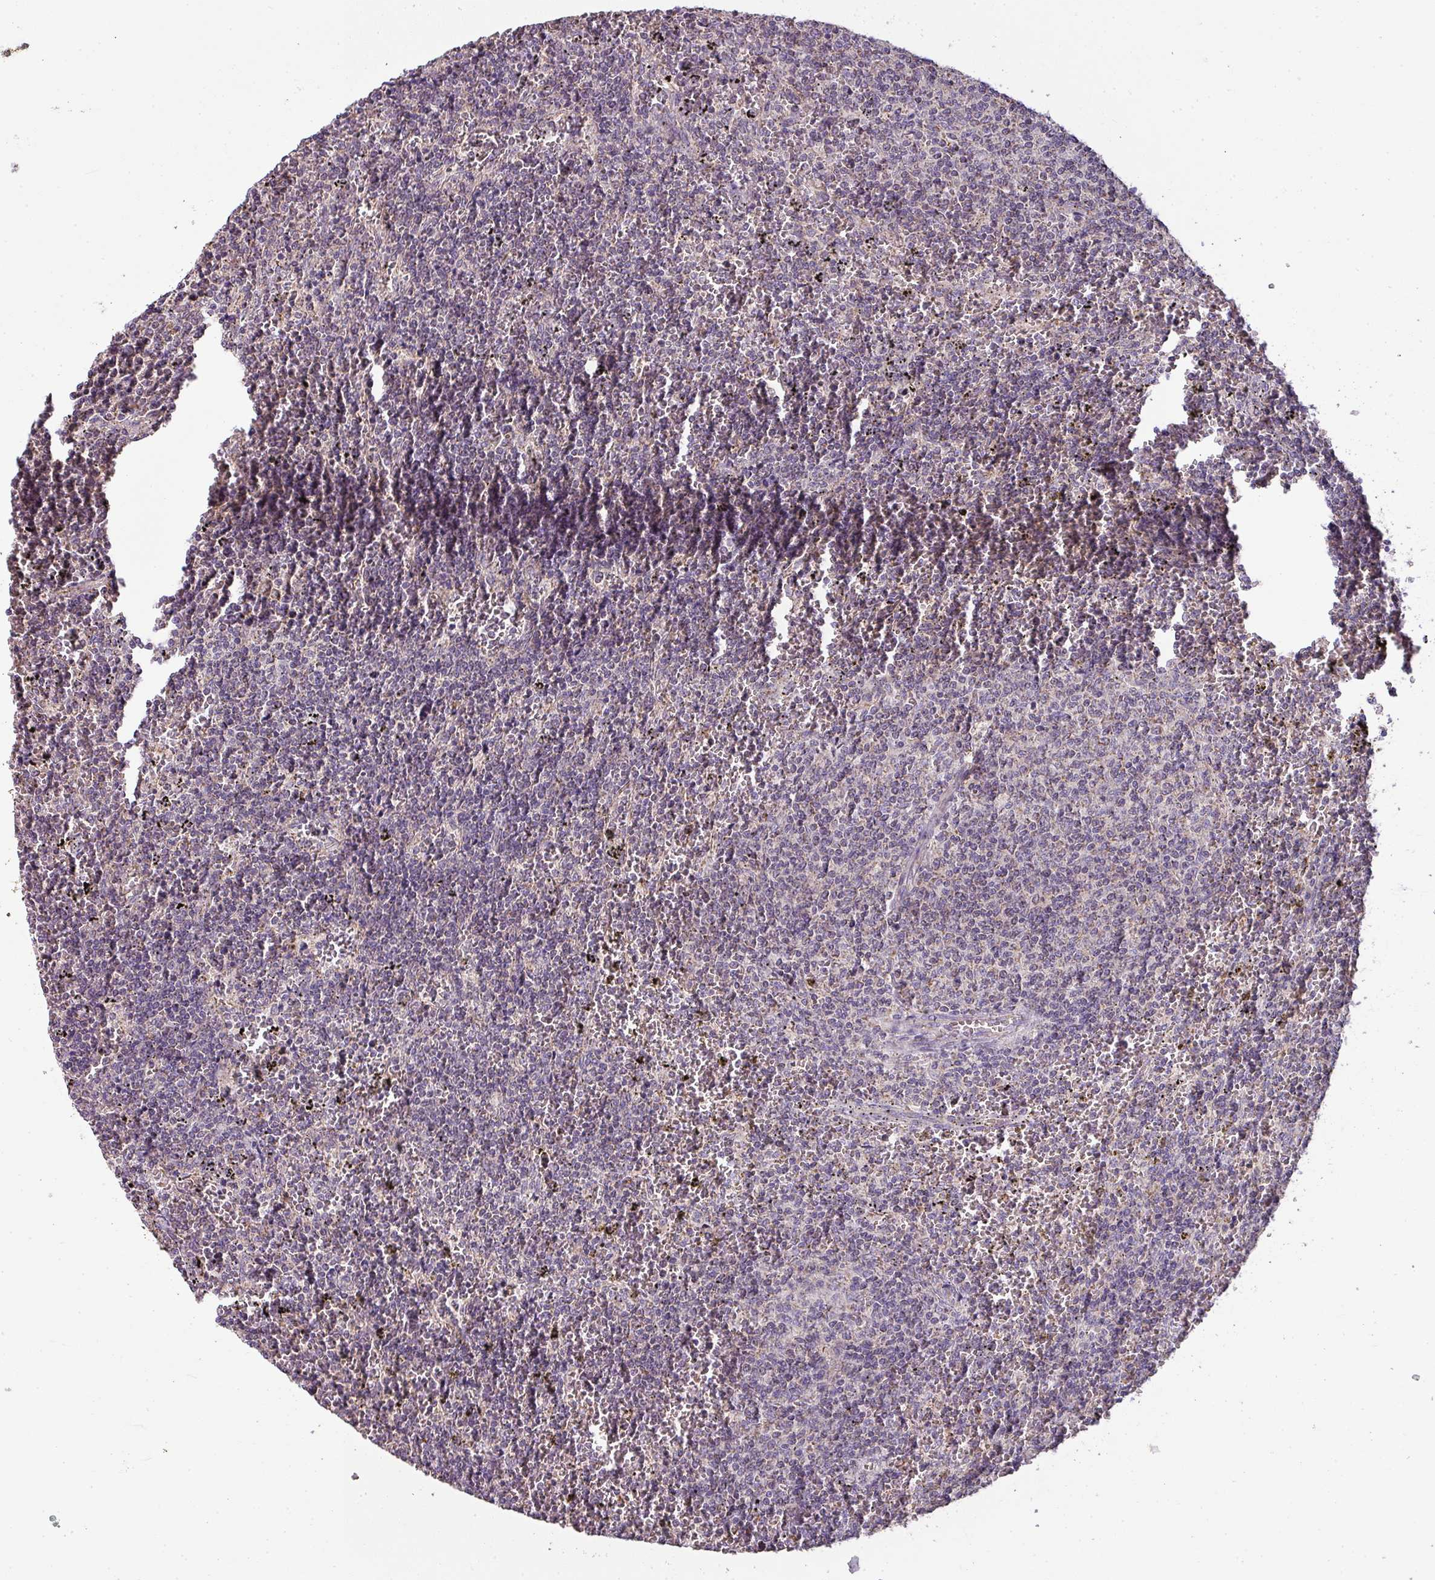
{"staining": {"intensity": "negative", "quantity": "none", "location": "none"}, "tissue": "lymphoma", "cell_type": "Tumor cells", "image_type": "cancer", "snomed": [{"axis": "morphology", "description": "Malignant lymphoma, non-Hodgkin's type, Low grade"}, {"axis": "topography", "description": "Spleen"}], "caption": "Immunohistochemistry (IHC) image of neoplastic tissue: malignant lymphoma, non-Hodgkin's type (low-grade) stained with DAB (3,3'-diaminobenzidine) shows no significant protein positivity in tumor cells.", "gene": "PALS2", "patient": {"sex": "female", "age": 50}}